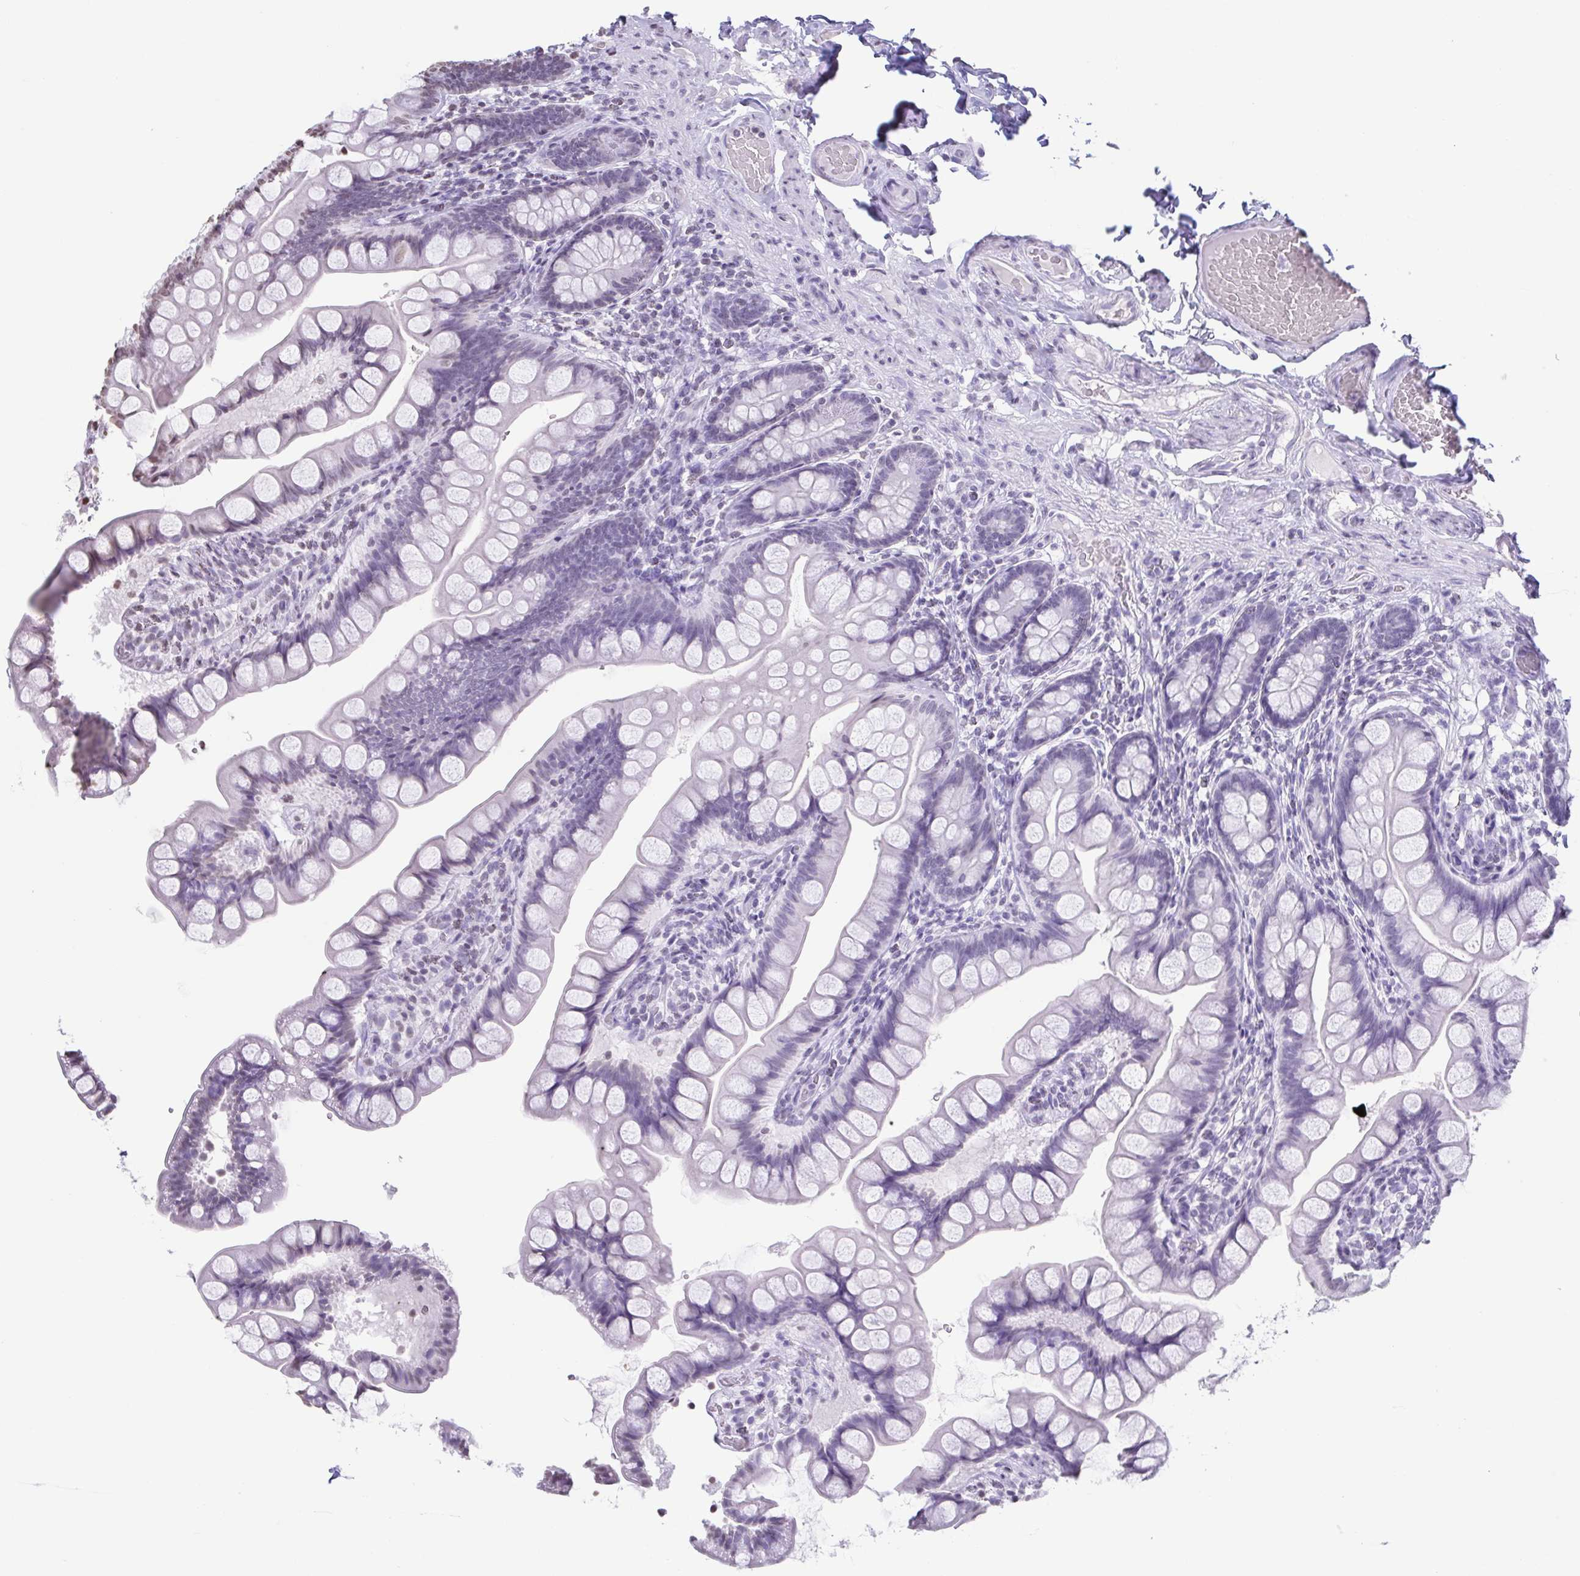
{"staining": {"intensity": "negative", "quantity": "none", "location": "none"}, "tissue": "small intestine", "cell_type": "Glandular cells", "image_type": "normal", "snomed": [{"axis": "morphology", "description": "Normal tissue, NOS"}, {"axis": "topography", "description": "Small intestine"}], "caption": "Immunohistochemical staining of benign small intestine displays no significant expression in glandular cells.", "gene": "VCX2", "patient": {"sex": "male", "age": 70}}